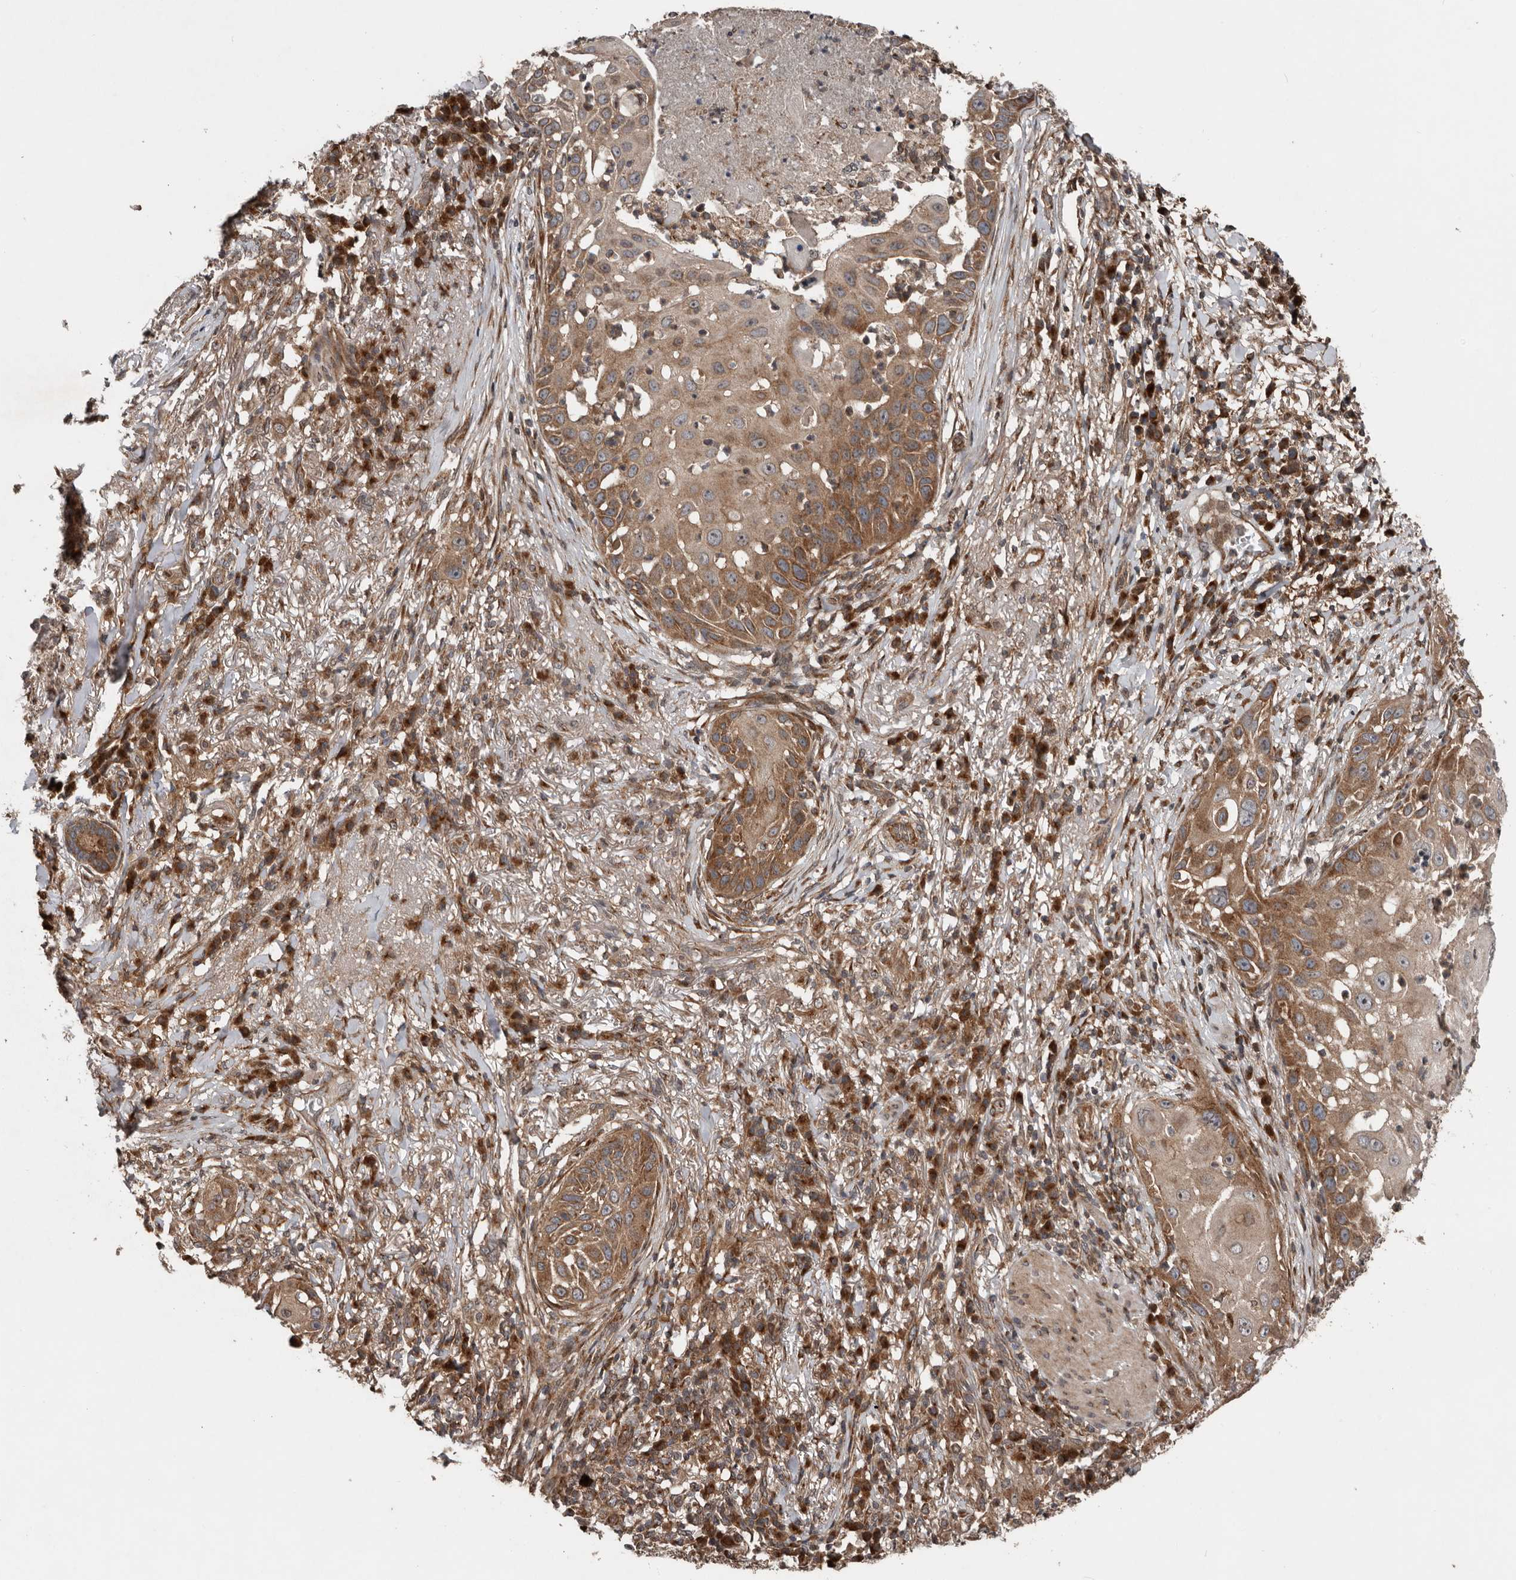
{"staining": {"intensity": "moderate", "quantity": ">75%", "location": "cytoplasmic/membranous"}, "tissue": "skin cancer", "cell_type": "Tumor cells", "image_type": "cancer", "snomed": [{"axis": "morphology", "description": "Squamous cell carcinoma, NOS"}, {"axis": "topography", "description": "Skin"}], "caption": "IHC of human skin squamous cell carcinoma demonstrates medium levels of moderate cytoplasmic/membranous staining in about >75% of tumor cells.", "gene": "CCDC190", "patient": {"sex": "female", "age": 44}}